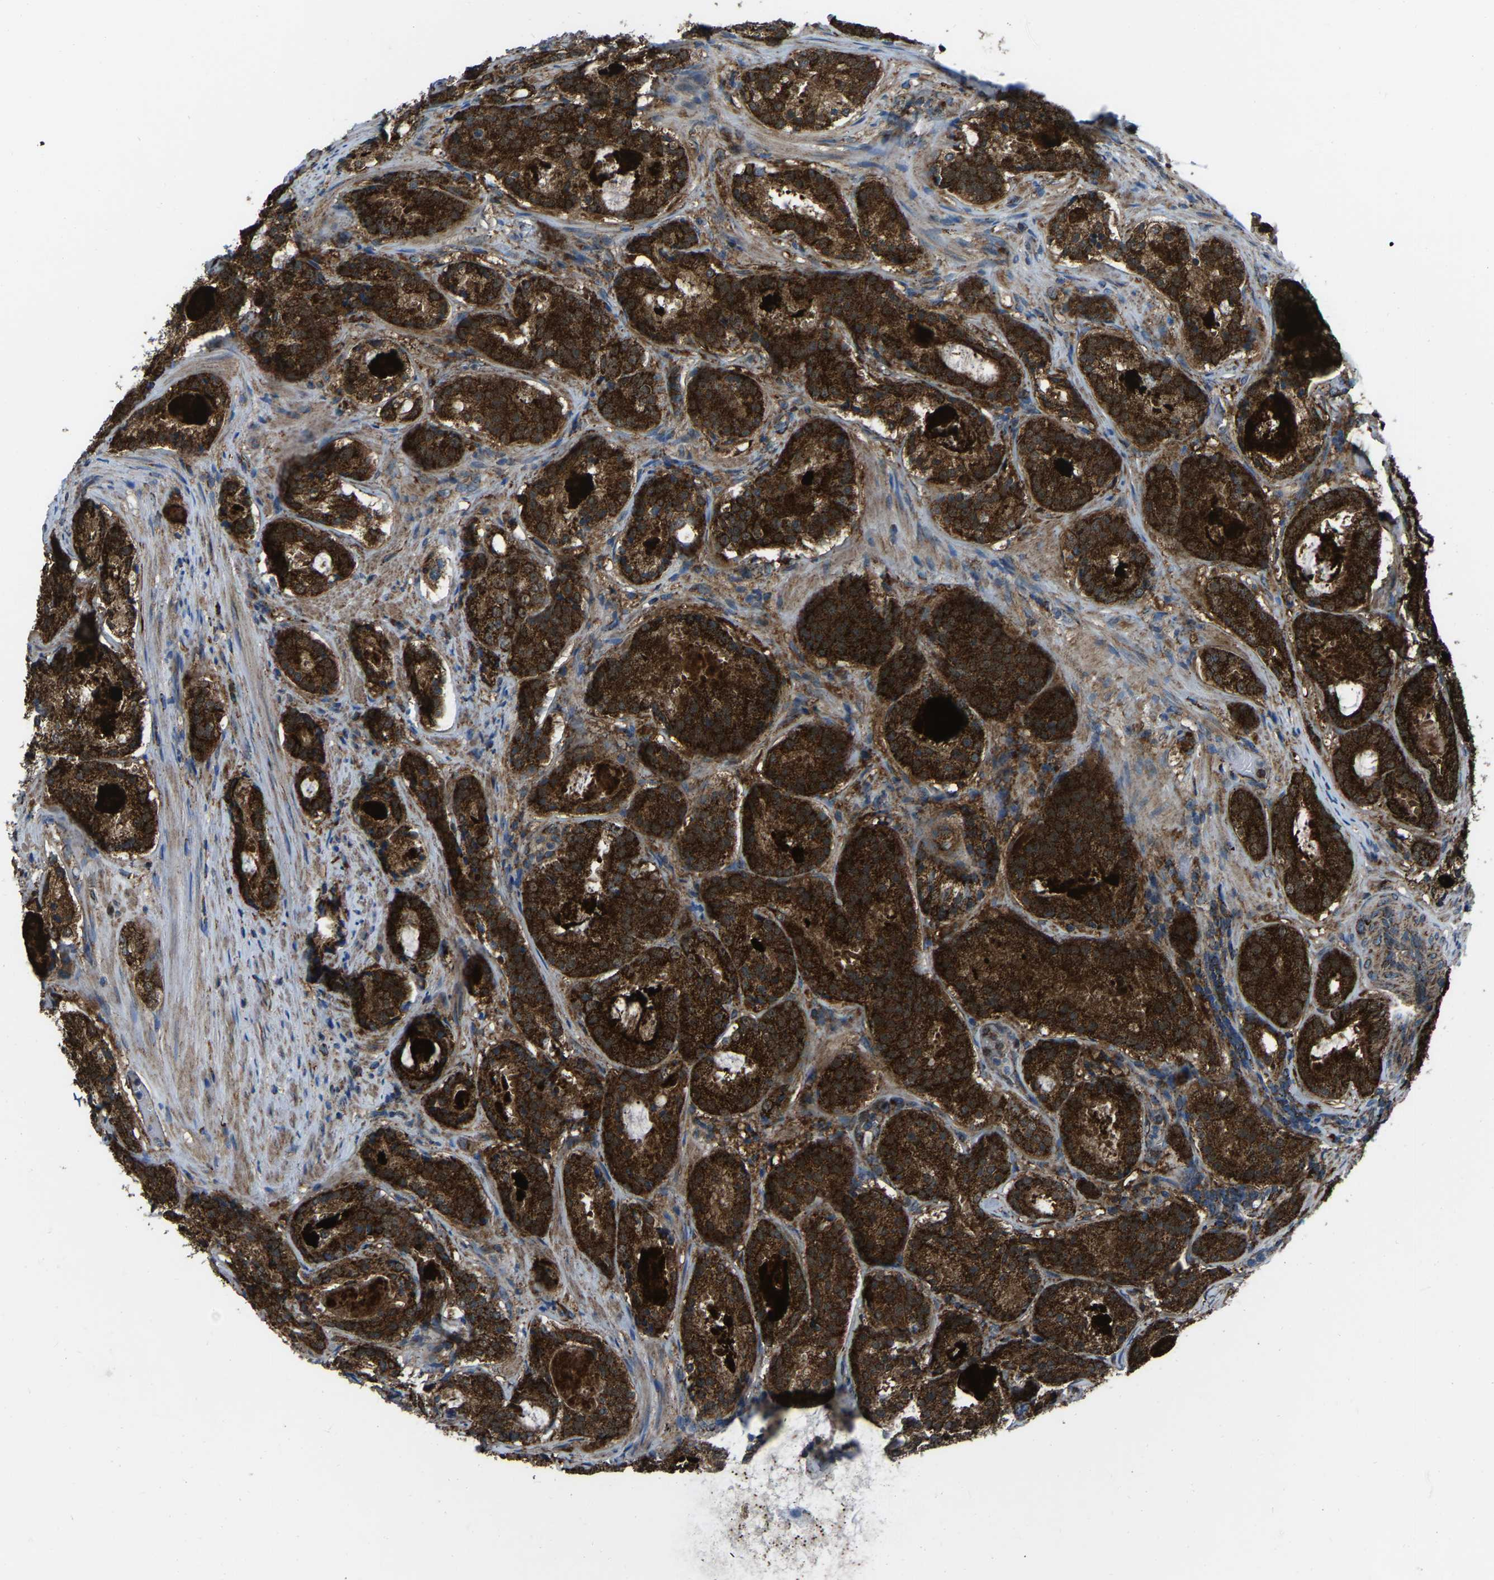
{"staining": {"intensity": "strong", "quantity": ">75%", "location": "cytoplasmic/membranous"}, "tissue": "prostate cancer", "cell_type": "Tumor cells", "image_type": "cancer", "snomed": [{"axis": "morphology", "description": "Adenocarcinoma, Low grade"}, {"axis": "topography", "description": "Prostate"}], "caption": "The photomicrograph reveals immunohistochemical staining of prostate cancer (low-grade adenocarcinoma). There is strong cytoplasmic/membranous expression is identified in about >75% of tumor cells.", "gene": "AKR1A1", "patient": {"sex": "male", "age": 69}}